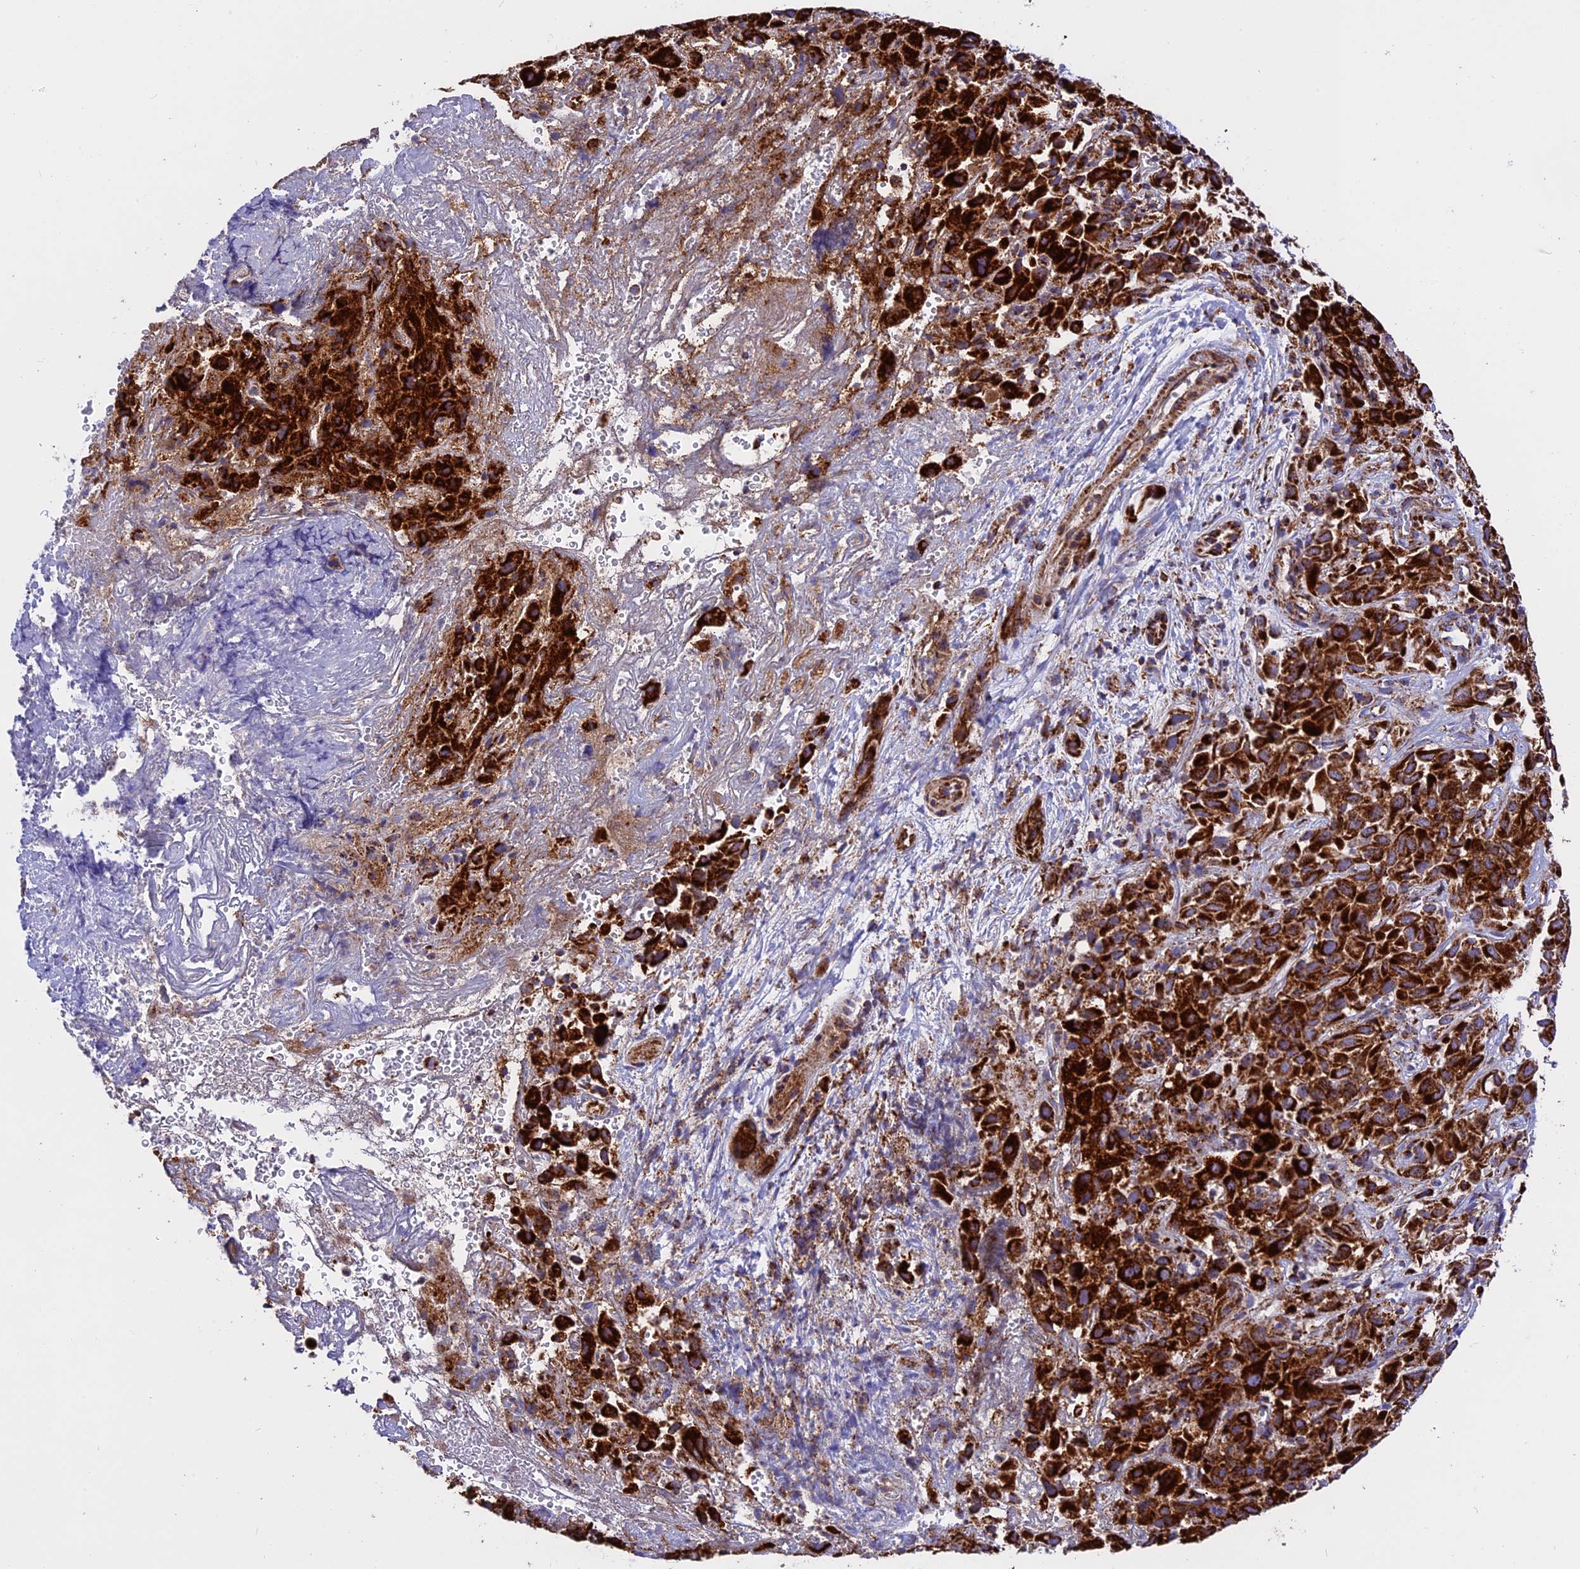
{"staining": {"intensity": "strong", "quantity": ">75%", "location": "cytoplasmic/membranous"}, "tissue": "liver cancer", "cell_type": "Tumor cells", "image_type": "cancer", "snomed": [{"axis": "morphology", "description": "Cholangiocarcinoma"}, {"axis": "topography", "description": "Liver"}], "caption": "Protein staining of liver cholangiocarcinoma tissue displays strong cytoplasmic/membranous positivity in about >75% of tumor cells.", "gene": "UQCRB", "patient": {"sex": "female", "age": 52}}